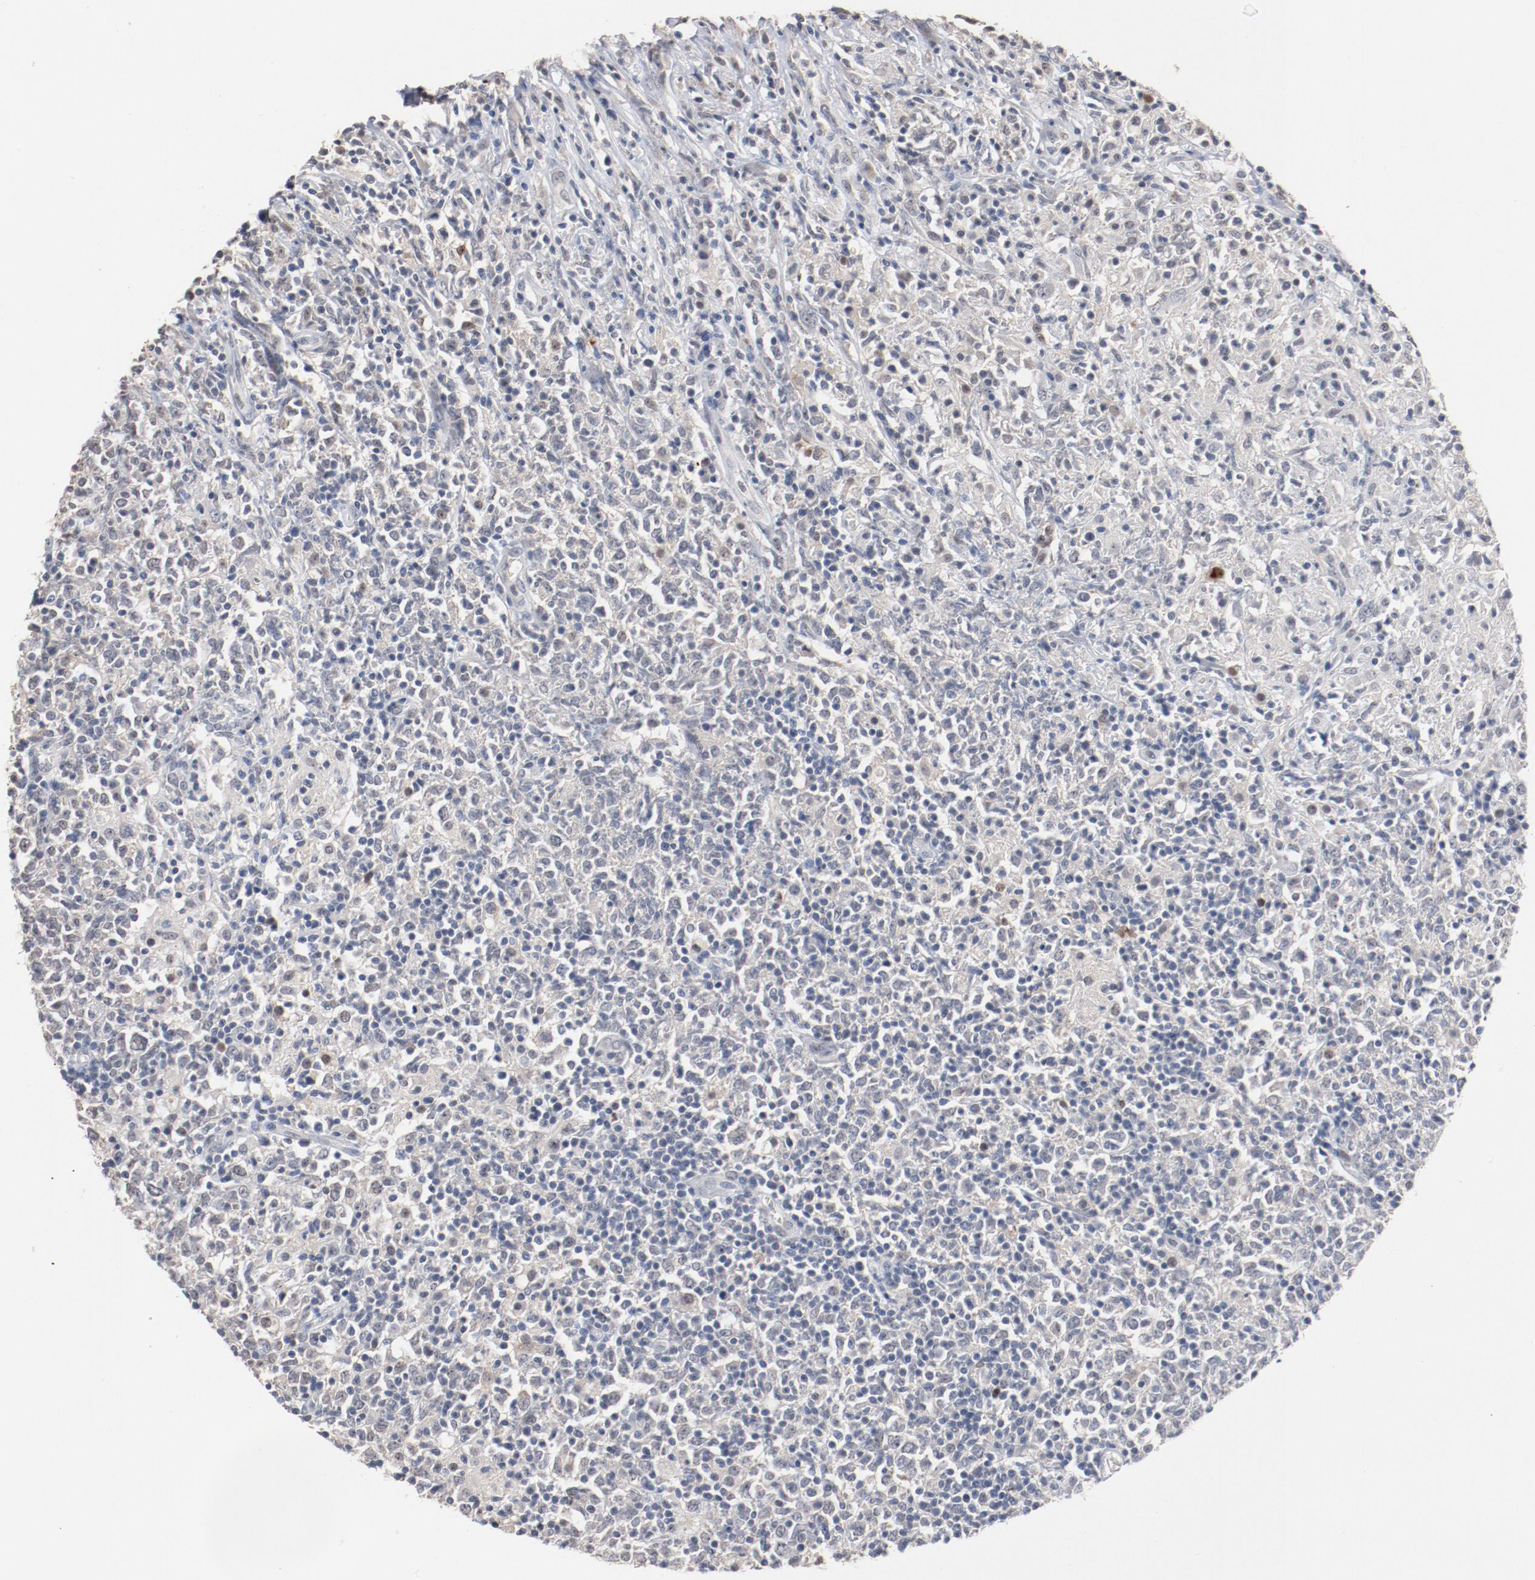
{"staining": {"intensity": "negative", "quantity": "none", "location": "none"}, "tissue": "lymphoma", "cell_type": "Tumor cells", "image_type": "cancer", "snomed": [{"axis": "morphology", "description": "Malignant lymphoma, non-Hodgkin's type, High grade"}, {"axis": "topography", "description": "Lymph node"}], "caption": "Tumor cells are negative for brown protein staining in malignant lymphoma, non-Hodgkin's type (high-grade). Nuclei are stained in blue.", "gene": "ERICH1", "patient": {"sex": "female", "age": 84}}